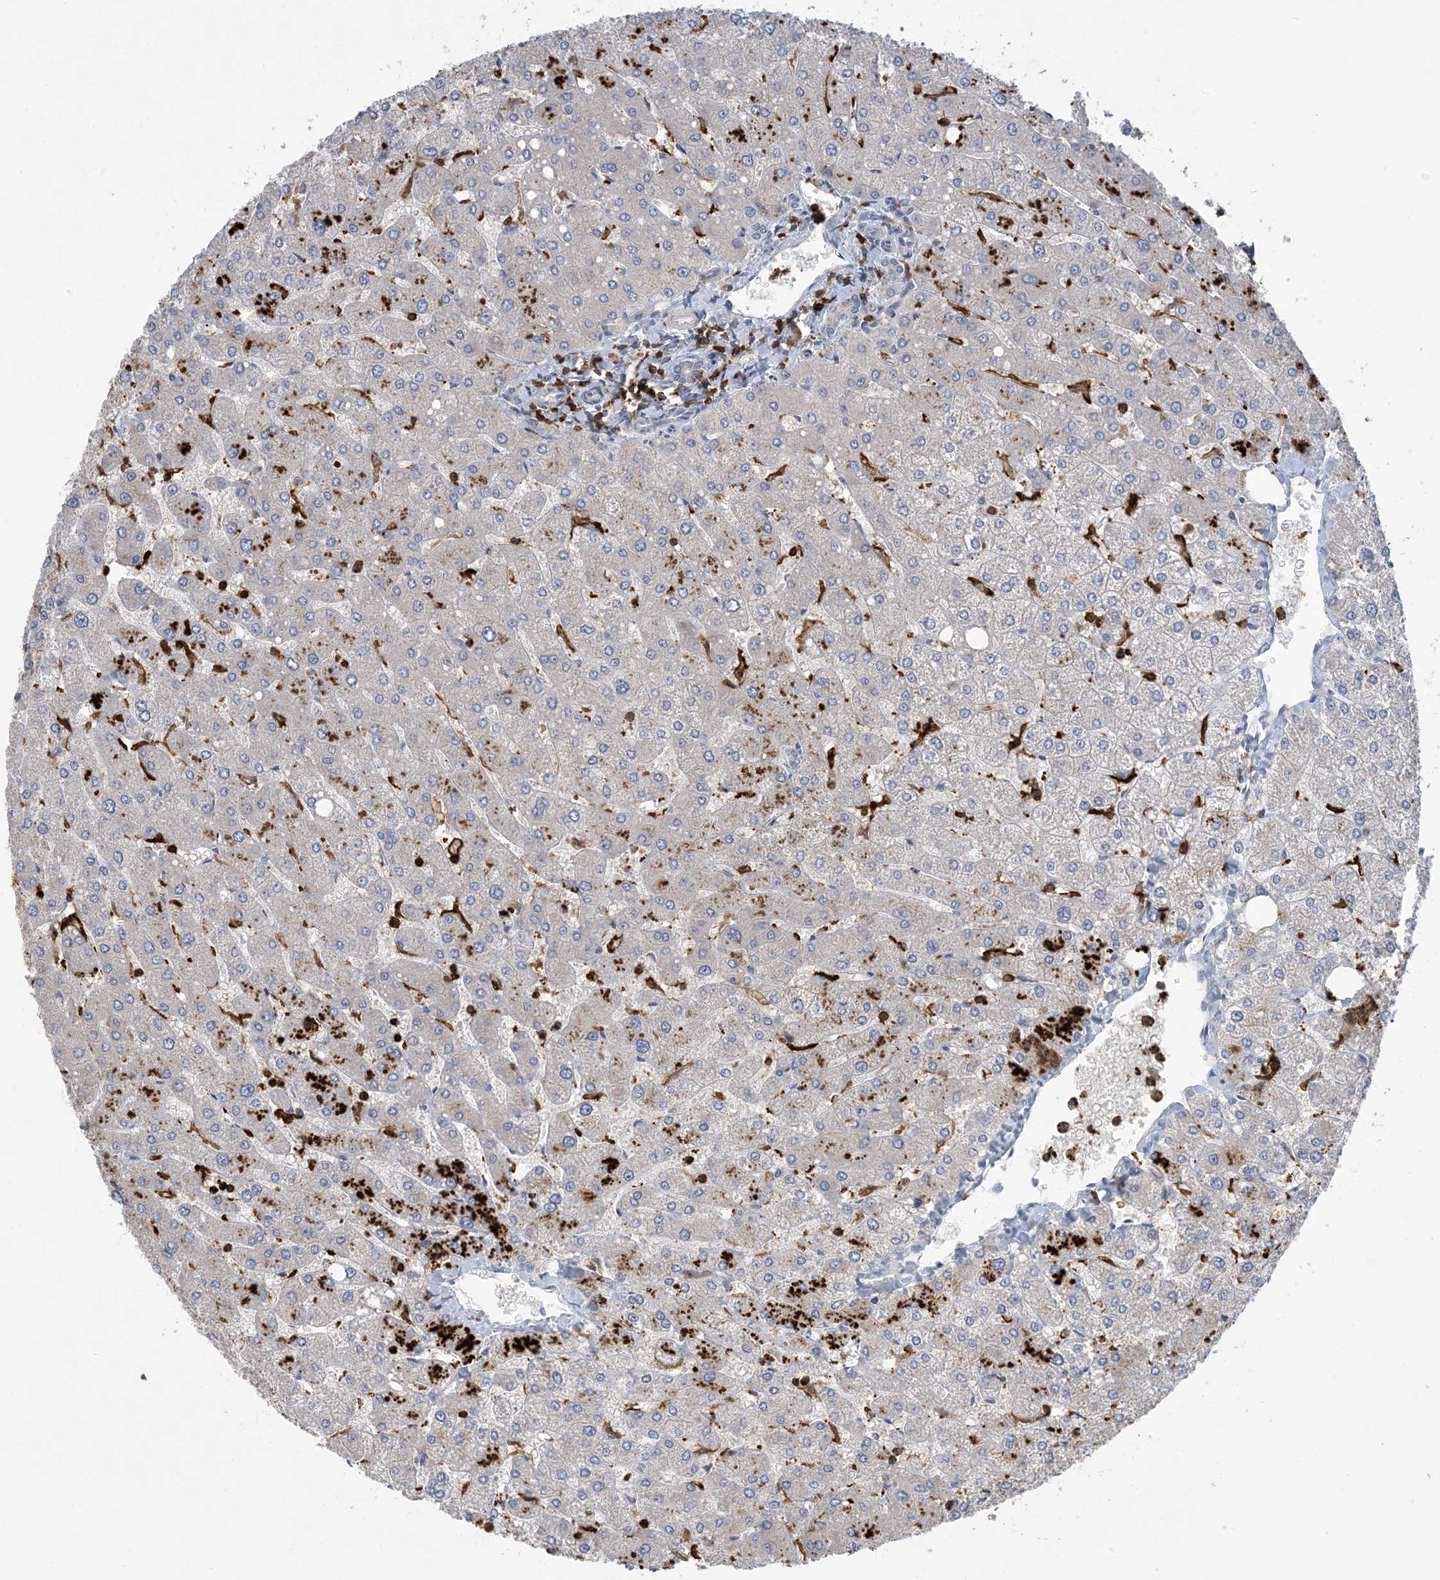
{"staining": {"intensity": "negative", "quantity": "none", "location": "none"}, "tissue": "liver", "cell_type": "Cholangiocytes", "image_type": "normal", "snomed": [{"axis": "morphology", "description": "Normal tissue, NOS"}, {"axis": "topography", "description": "Liver"}], "caption": "The histopathology image displays no staining of cholangiocytes in unremarkable liver.", "gene": "AK9", "patient": {"sex": "male", "age": 55}}